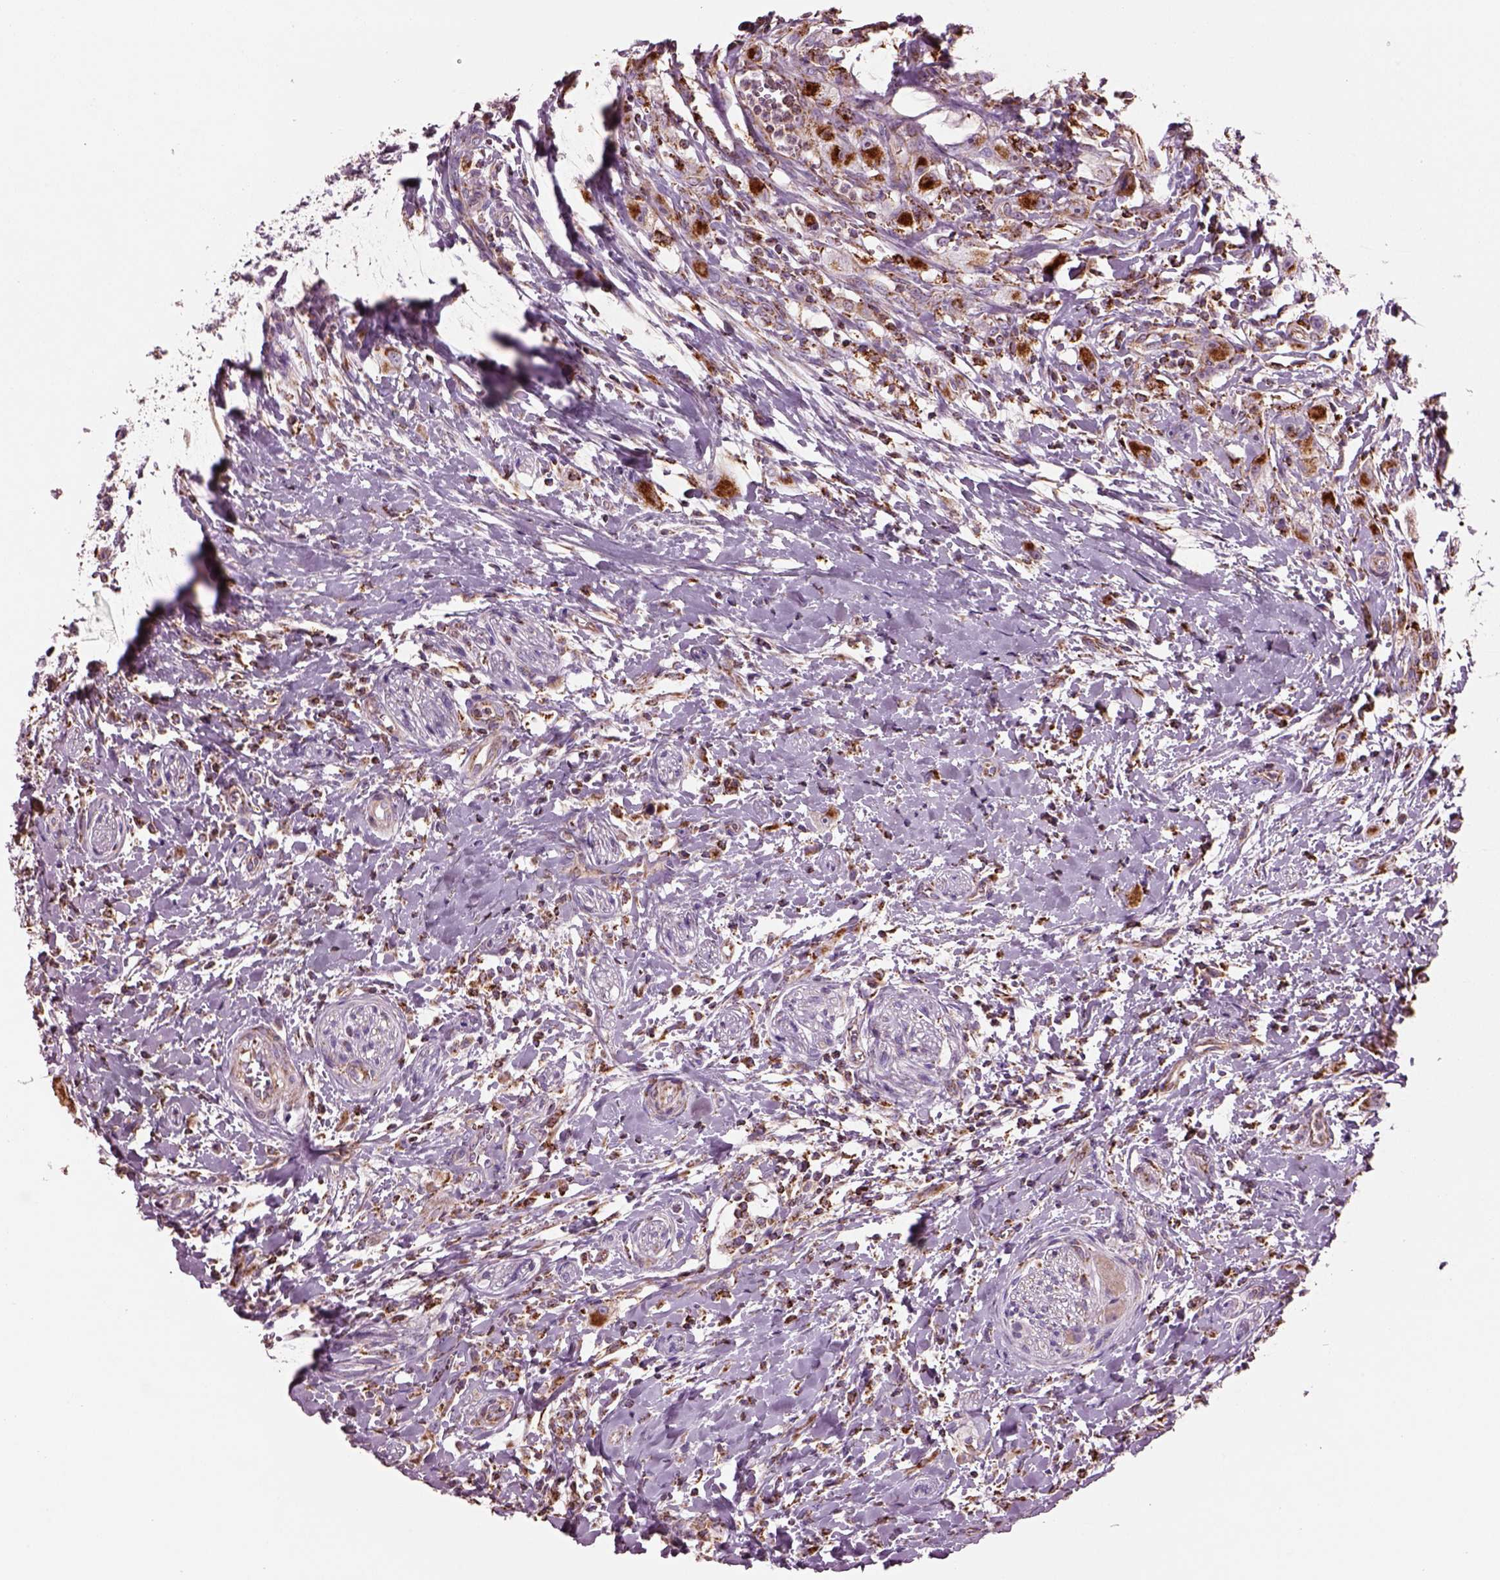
{"staining": {"intensity": "moderate", "quantity": ">75%", "location": "cytoplasmic/membranous"}, "tissue": "head and neck cancer", "cell_type": "Tumor cells", "image_type": "cancer", "snomed": [{"axis": "morphology", "description": "Squamous cell carcinoma, NOS"}, {"axis": "morphology", "description": "Squamous cell carcinoma, metastatic, NOS"}, {"axis": "topography", "description": "Oral tissue"}, {"axis": "topography", "description": "Head-Neck"}], "caption": "This is a photomicrograph of immunohistochemistry staining of head and neck cancer (squamous cell carcinoma), which shows moderate staining in the cytoplasmic/membranous of tumor cells.", "gene": "SLC25A24", "patient": {"sex": "female", "age": 85}}